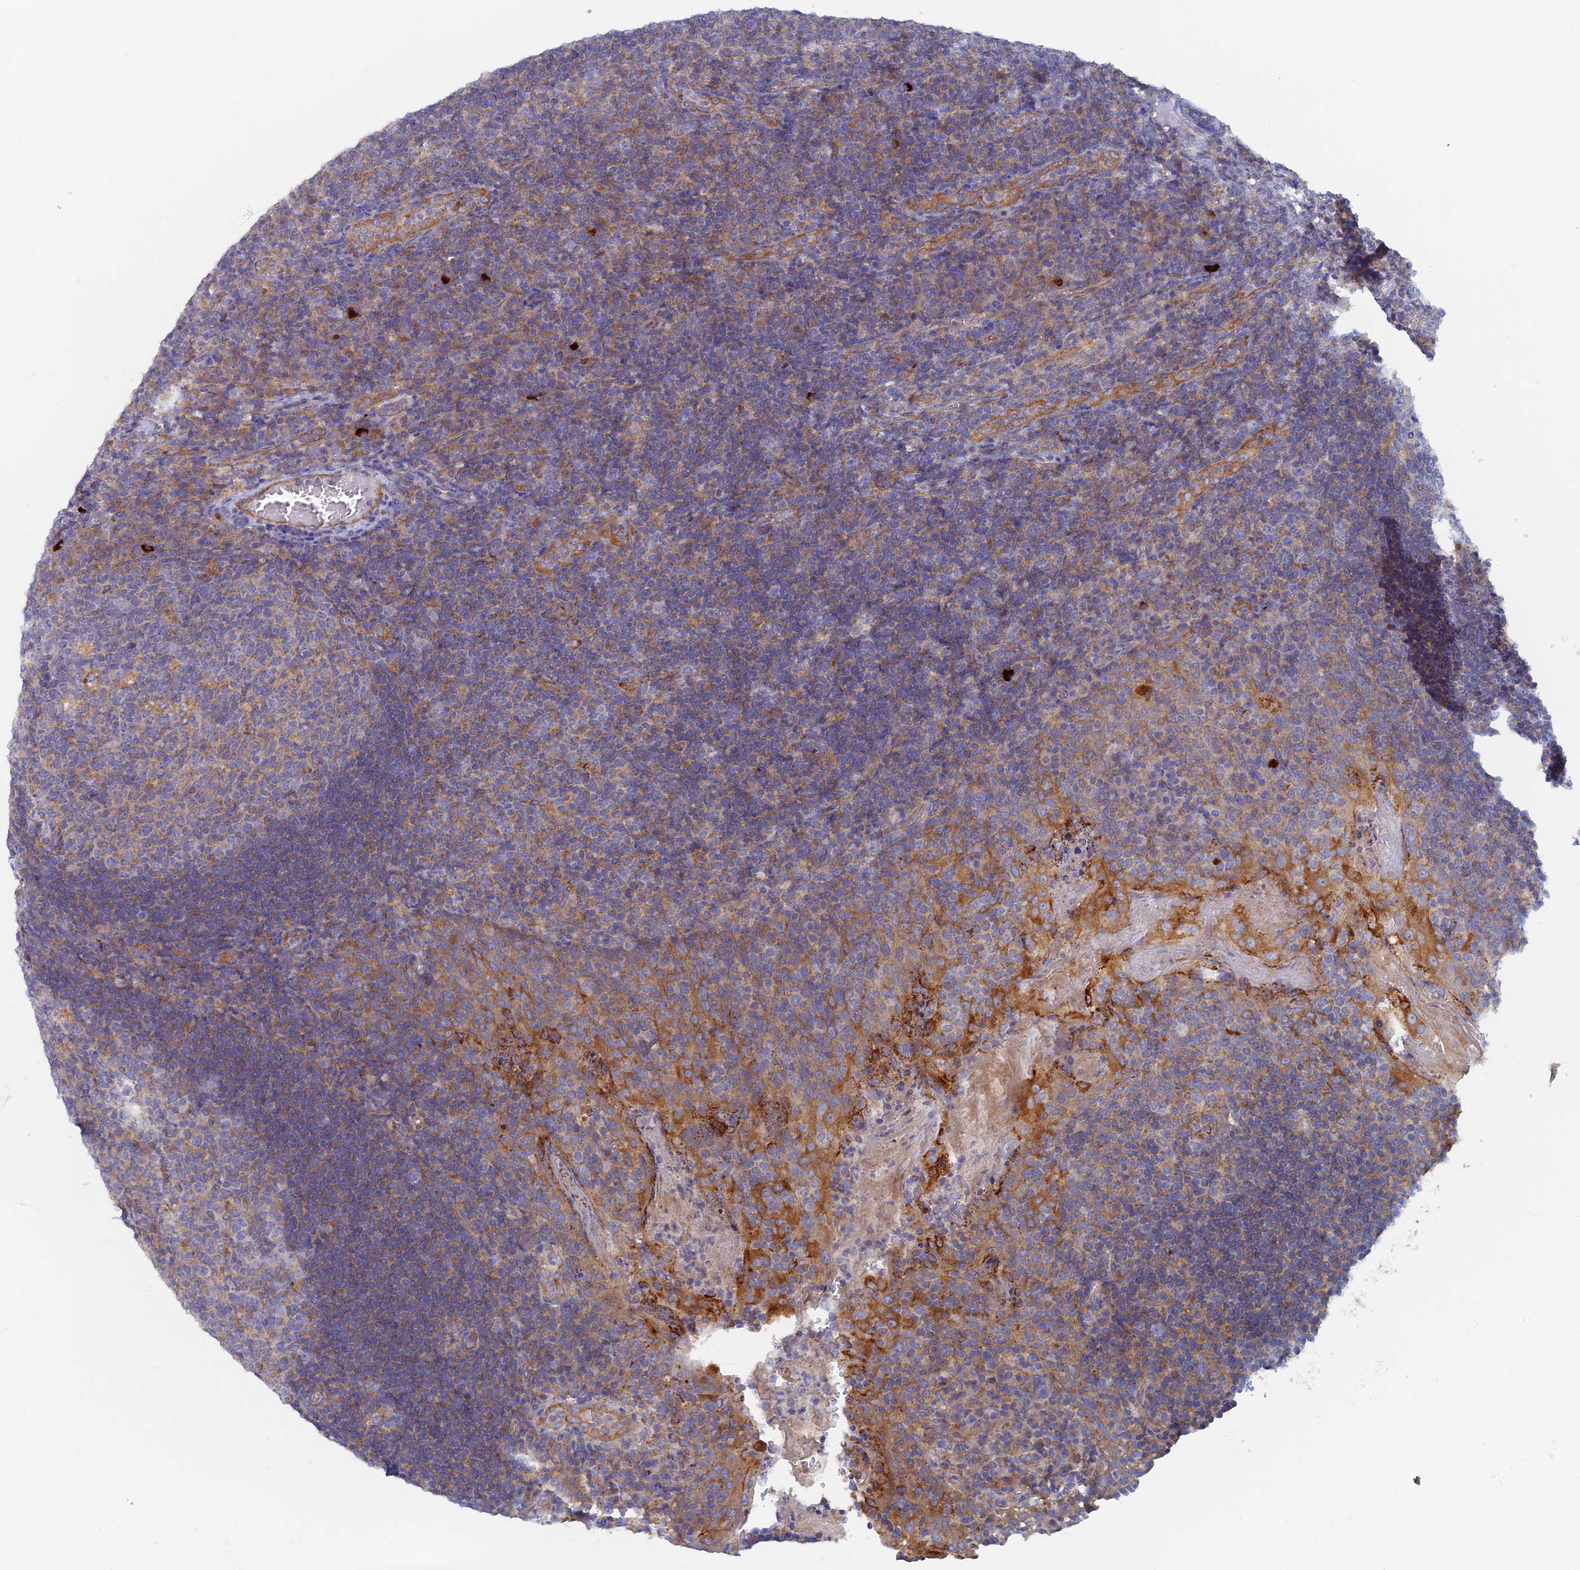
{"staining": {"intensity": "negative", "quantity": "none", "location": "none"}, "tissue": "tonsil", "cell_type": "Germinal center cells", "image_type": "normal", "snomed": [{"axis": "morphology", "description": "Normal tissue, NOS"}, {"axis": "topography", "description": "Tonsil"}], "caption": "An IHC photomicrograph of normal tonsil is shown. There is no staining in germinal center cells of tonsil. (Immunohistochemistry, brightfield microscopy, high magnification).", "gene": "TMEM44", "patient": {"sex": "male", "age": 17}}